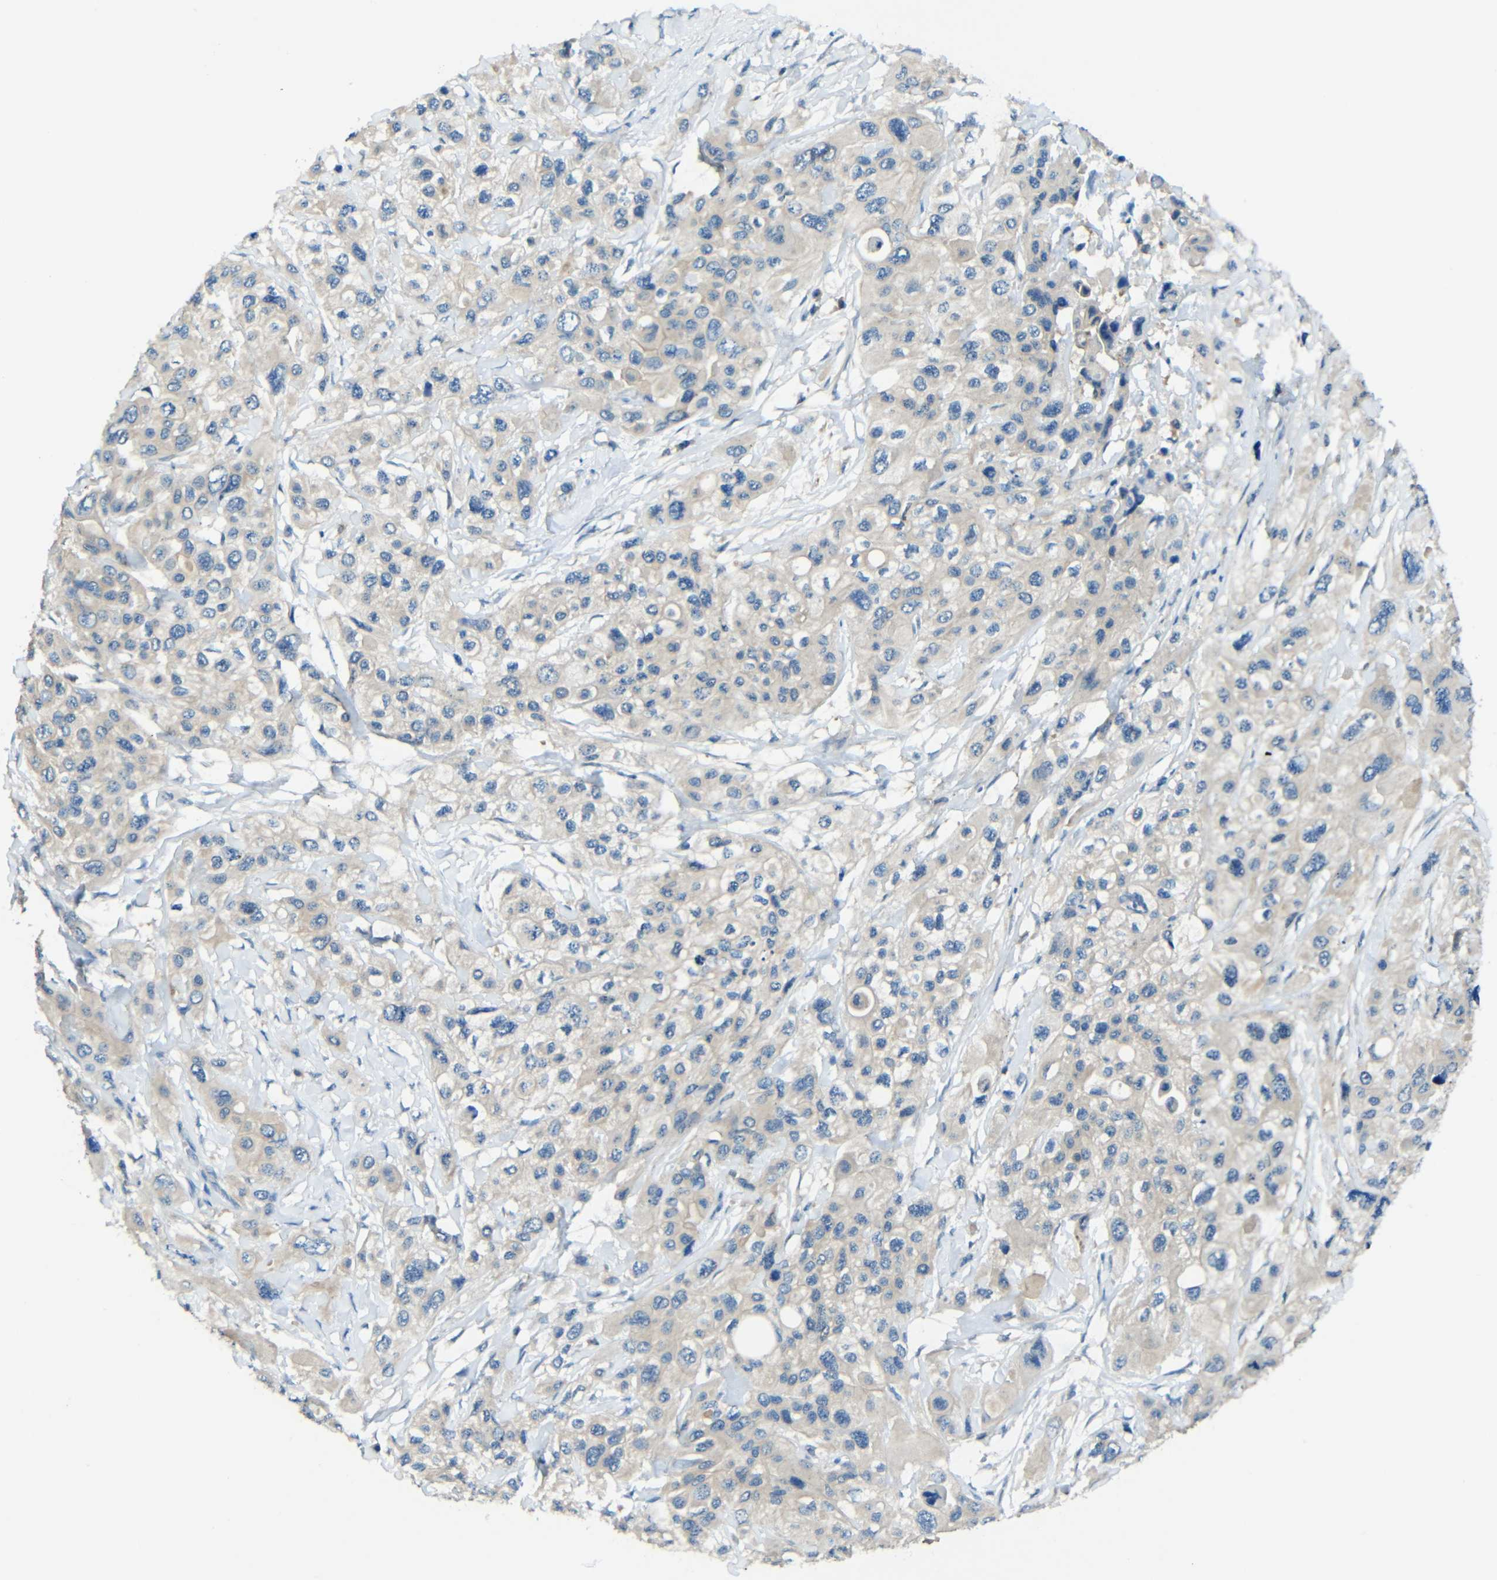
{"staining": {"intensity": "weak", "quantity": ">75%", "location": "cytoplasmic/membranous"}, "tissue": "pancreatic cancer", "cell_type": "Tumor cells", "image_type": "cancer", "snomed": [{"axis": "morphology", "description": "Adenocarcinoma, NOS"}, {"axis": "topography", "description": "Pancreas"}], "caption": "Pancreatic cancer tissue shows weak cytoplasmic/membranous positivity in about >75% of tumor cells, visualized by immunohistochemistry.", "gene": "CYP26B1", "patient": {"sex": "male", "age": 73}}